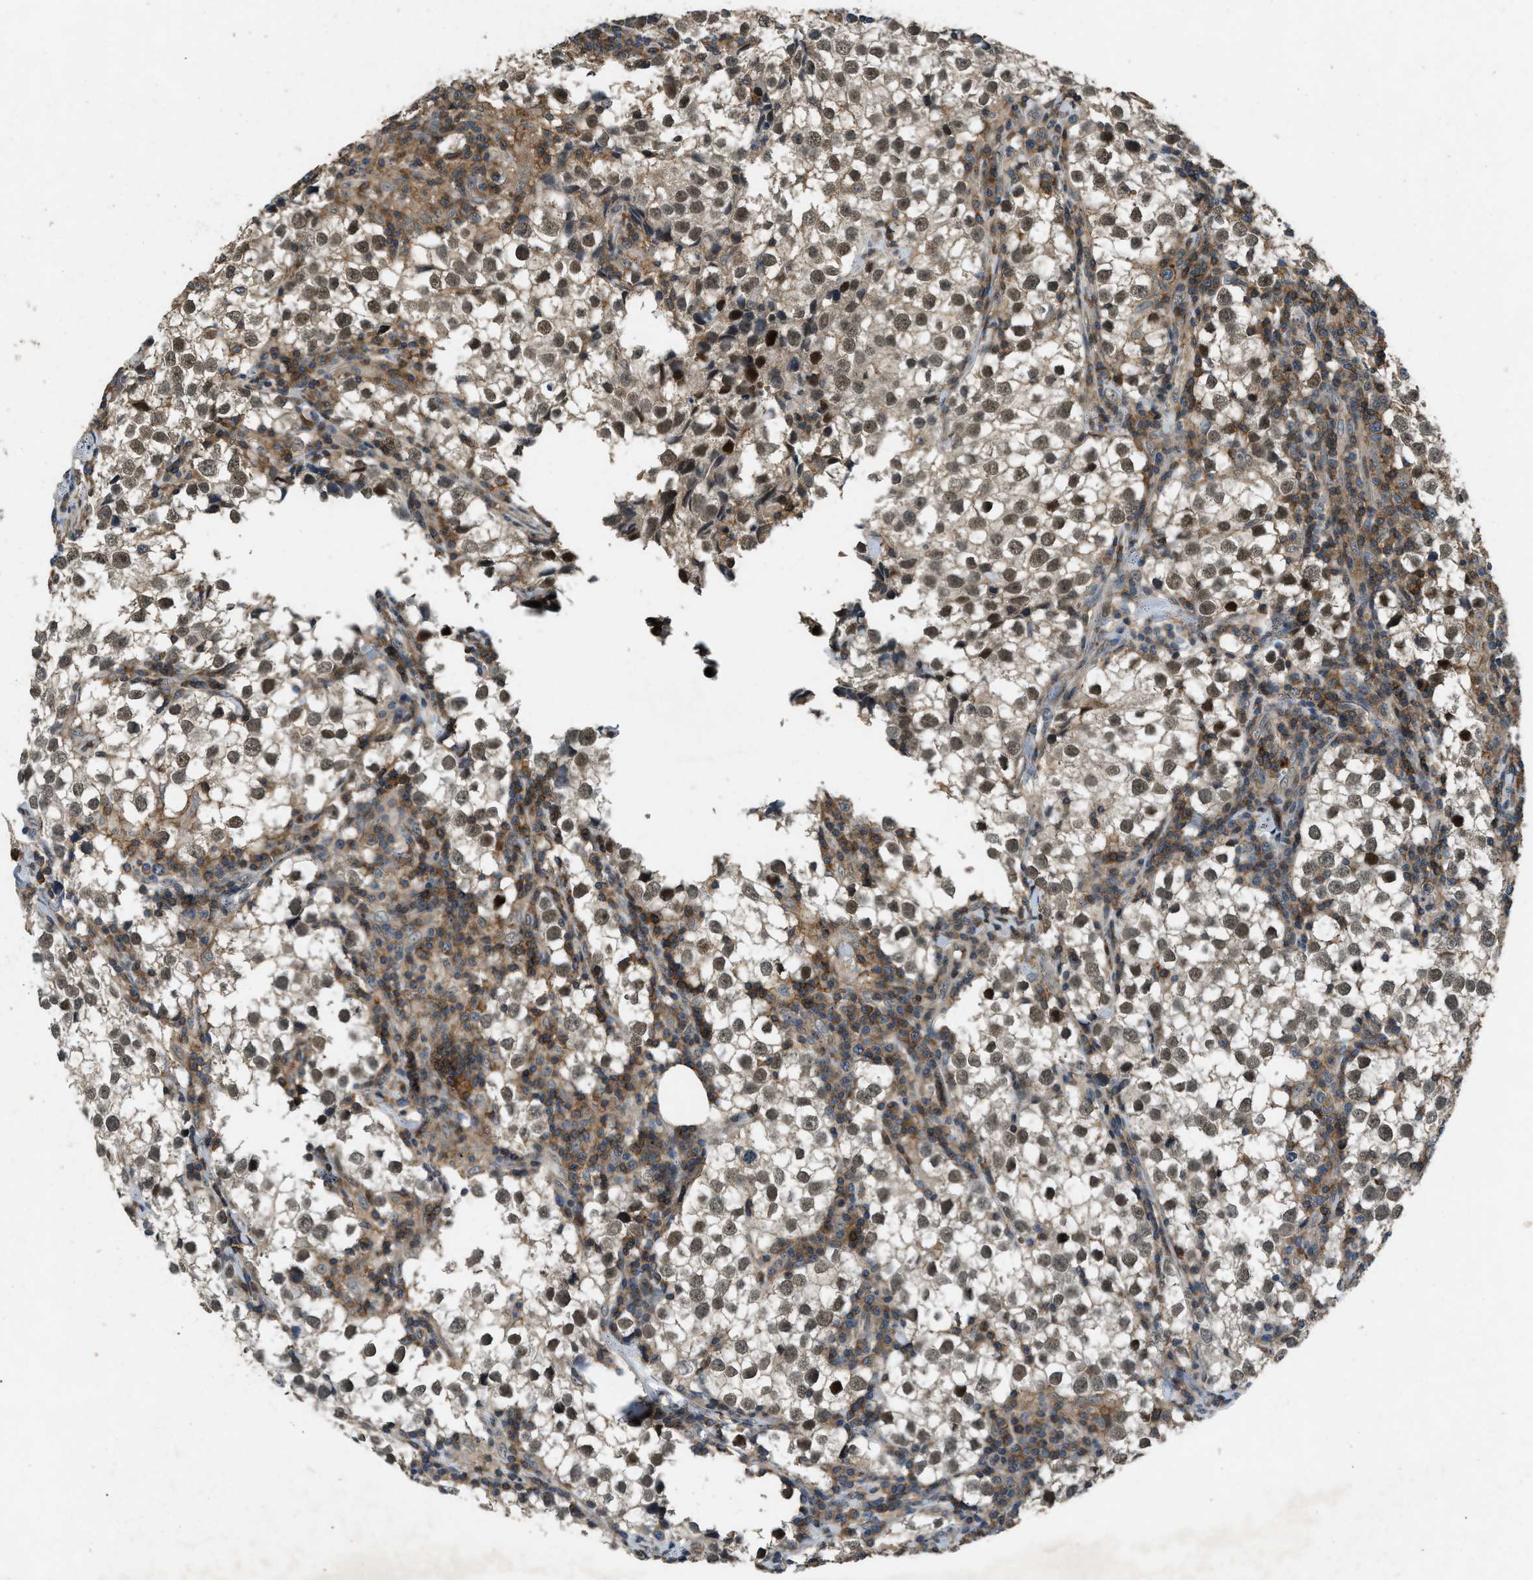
{"staining": {"intensity": "weak", "quantity": ">75%", "location": "cytoplasmic/membranous,nuclear"}, "tissue": "testis cancer", "cell_type": "Tumor cells", "image_type": "cancer", "snomed": [{"axis": "morphology", "description": "Seminoma, NOS"}, {"axis": "morphology", "description": "Carcinoma, Embryonal, NOS"}, {"axis": "topography", "description": "Testis"}], "caption": "Weak cytoplasmic/membranous and nuclear positivity for a protein is identified in about >75% of tumor cells of testis cancer using IHC.", "gene": "ATP8B1", "patient": {"sex": "male", "age": 36}}